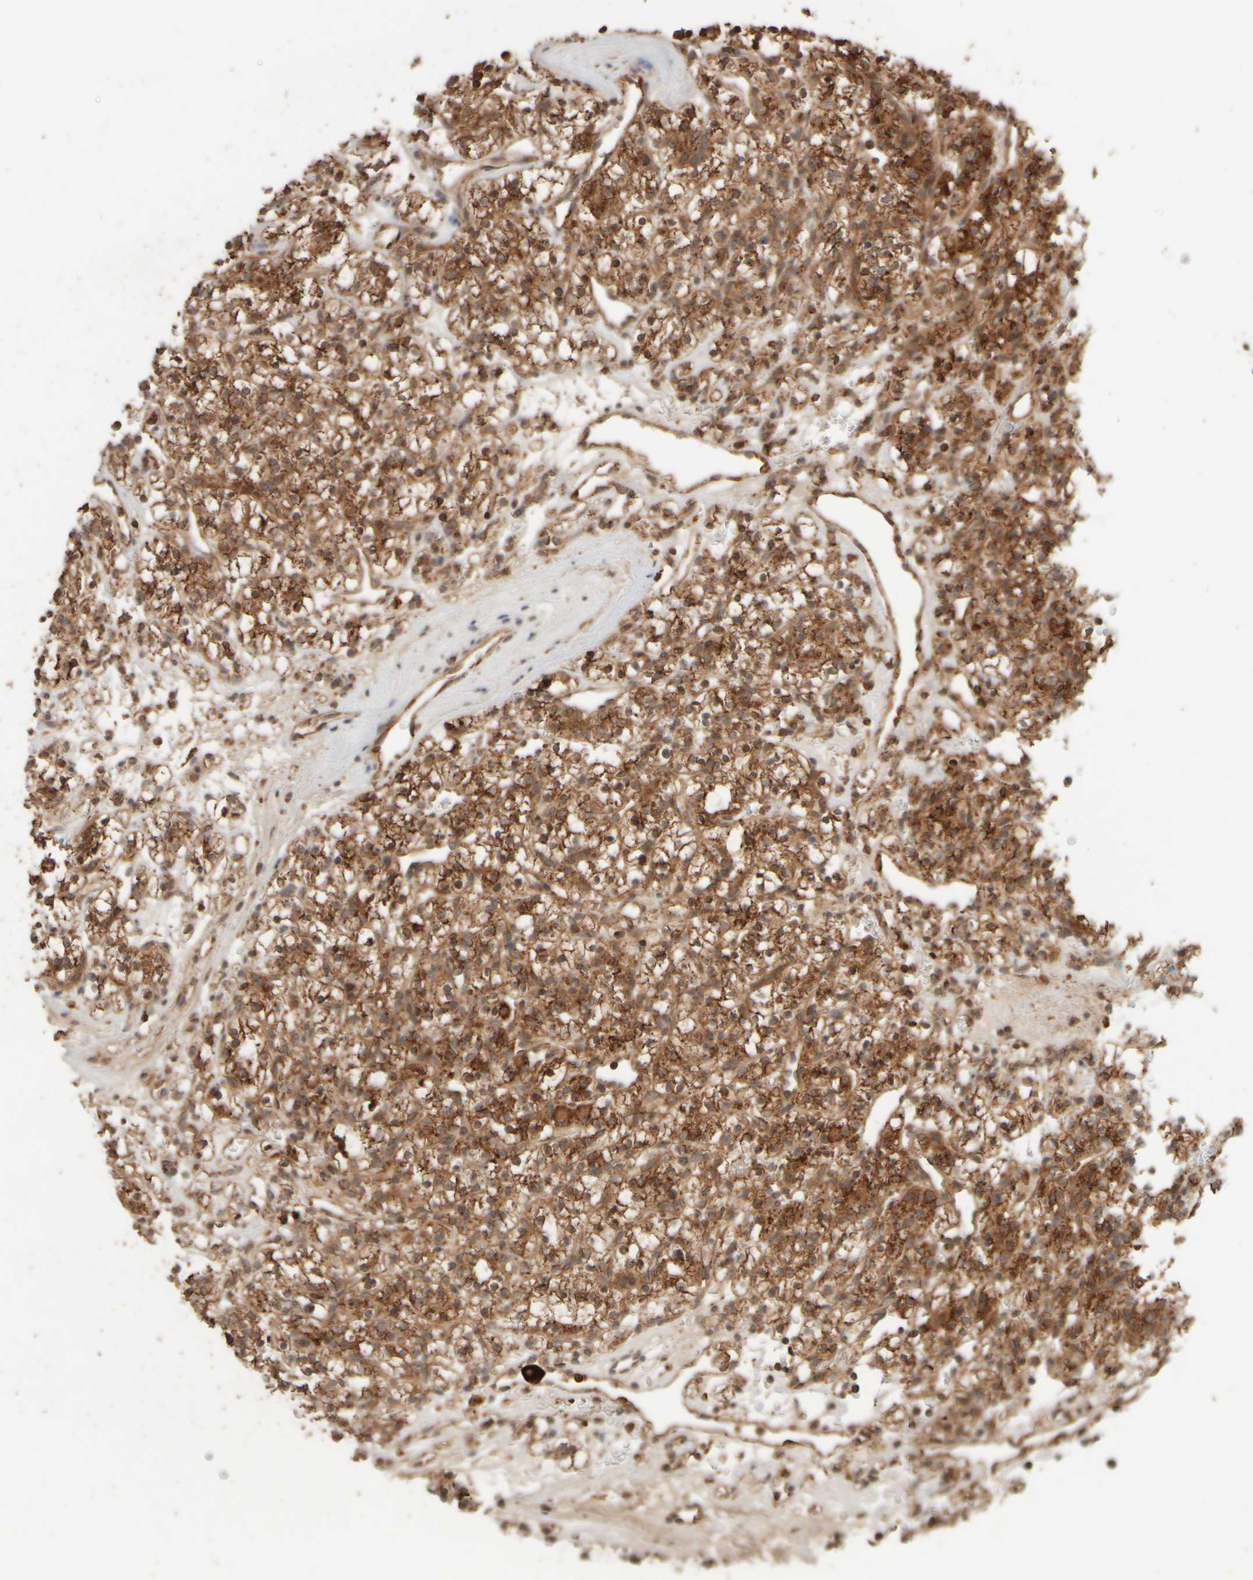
{"staining": {"intensity": "strong", "quantity": ">75%", "location": "cytoplasmic/membranous"}, "tissue": "renal cancer", "cell_type": "Tumor cells", "image_type": "cancer", "snomed": [{"axis": "morphology", "description": "Adenocarcinoma, NOS"}, {"axis": "topography", "description": "Kidney"}], "caption": "The micrograph displays staining of renal cancer (adenocarcinoma), revealing strong cytoplasmic/membranous protein expression (brown color) within tumor cells. Using DAB (3,3'-diaminobenzidine) (brown) and hematoxylin (blue) stains, captured at high magnification using brightfield microscopy.", "gene": "EIF2B3", "patient": {"sex": "female", "age": 57}}